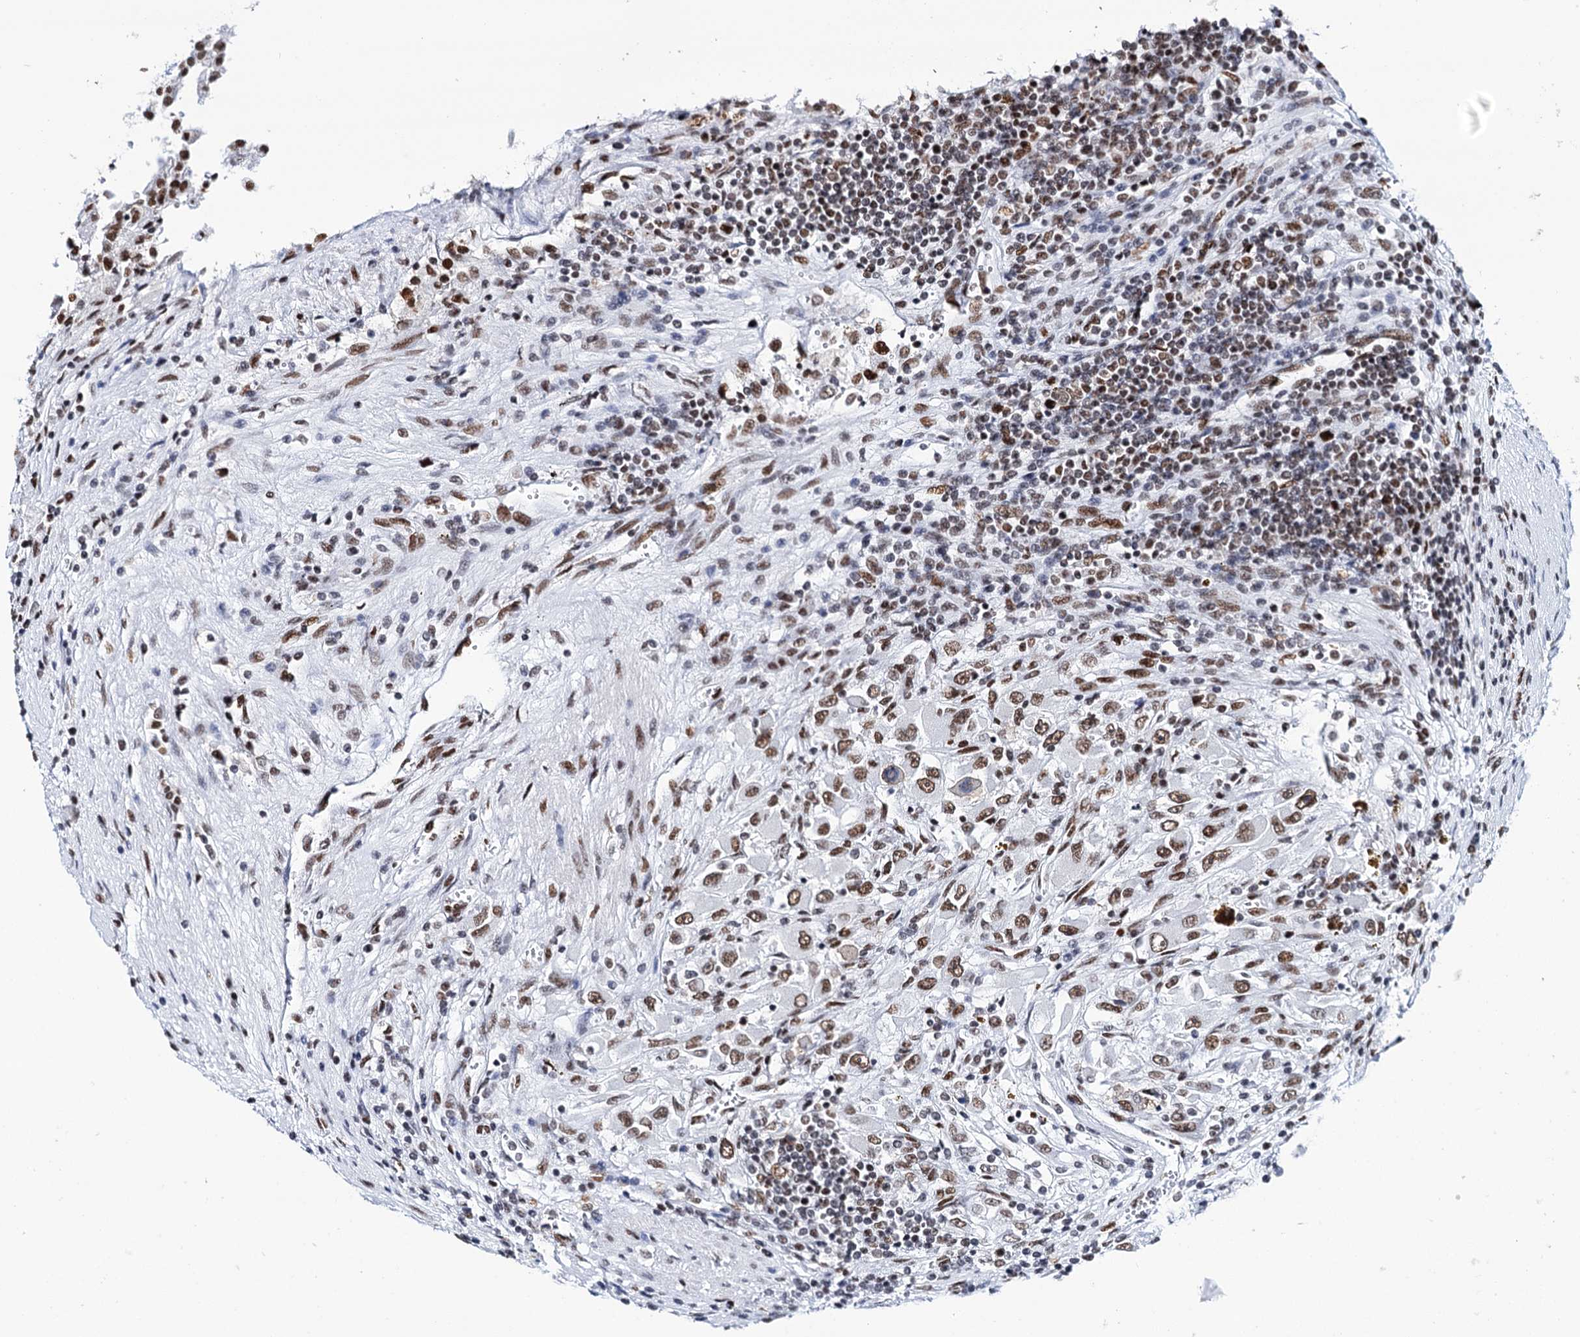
{"staining": {"intensity": "moderate", "quantity": ">75%", "location": "nuclear"}, "tissue": "renal cancer", "cell_type": "Tumor cells", "image_type": "cancer", "snomed": [{"axis": "morphology", "description": "Adenocarcinoma, NOS"}, {"axis": "topography", "description": "Kidney"}], "caption": "IHC photomicrograph of human renal adenocarcinoma stained for a protein (brown), which shows medium levels of moderate nuclear expression in about >75% of tumor cells.", "gene": "MATR3", "patient": {"sex": "female", "age": 52}}